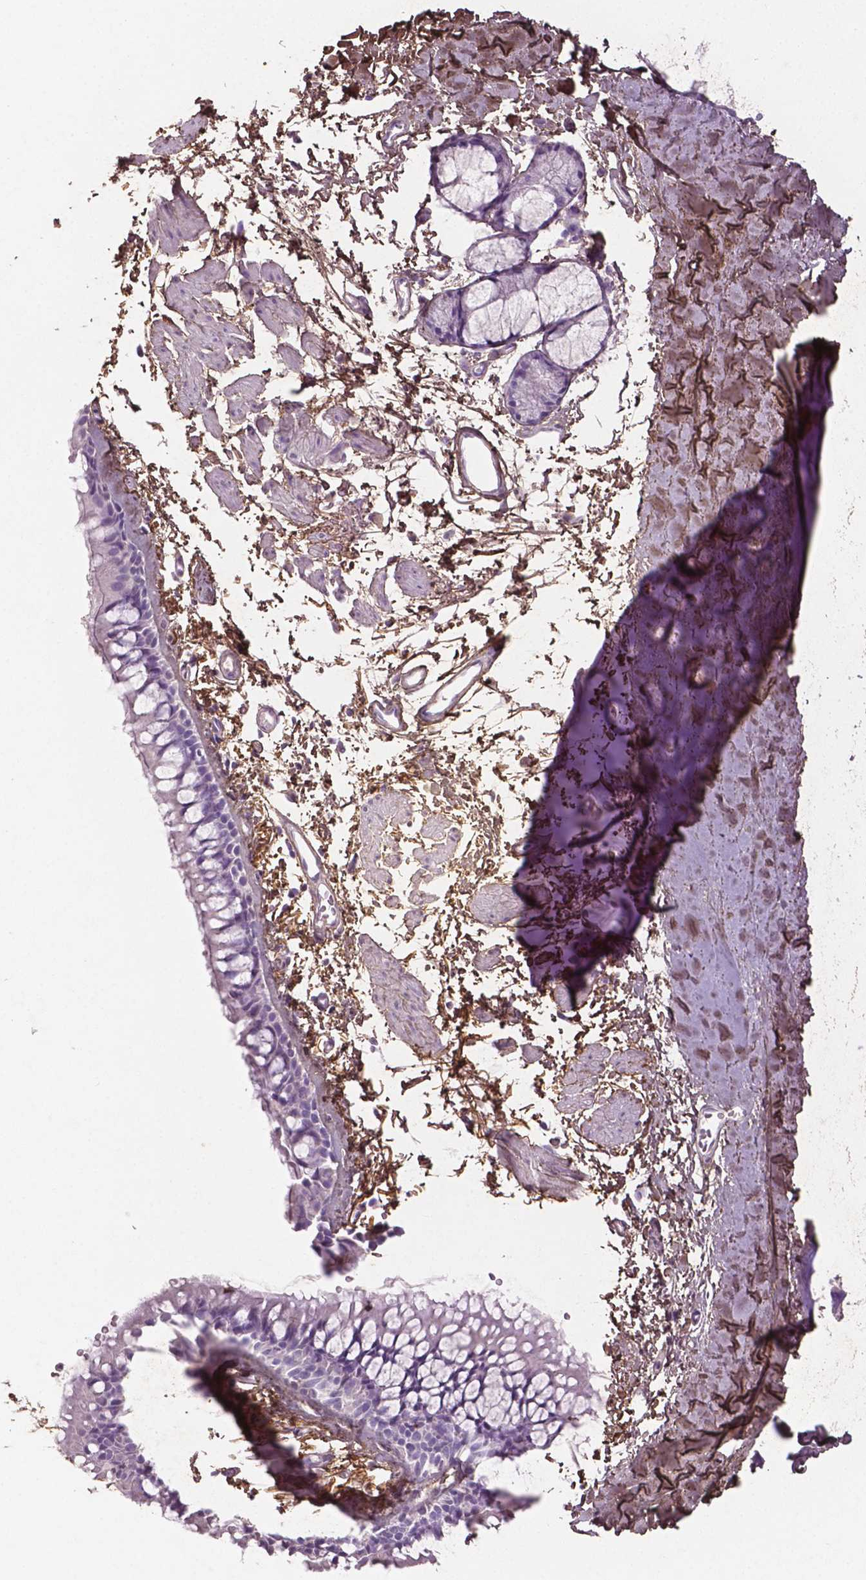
{"staining": {"intensity": "negative", "quantity": "none", "location": "none"}, "tissue": "soft tissue", "cell_type": "Chondrocytes", "image_type": "normal", "snomed": [{"axis": "morphology", "description": "Normal tissue, NOS"}, {"axis": "topography", "description": "Cartilage tissue"}, {"axis": "topography", "description": "Bronchus"}], "caption": "Chondrocytes show no significant protein expression in benign soft tissue. (Brightfield microscopy of DAB IHC at high magnification).", "gene": "DLG2", "patient": {"sex": "female", "age": 79}}